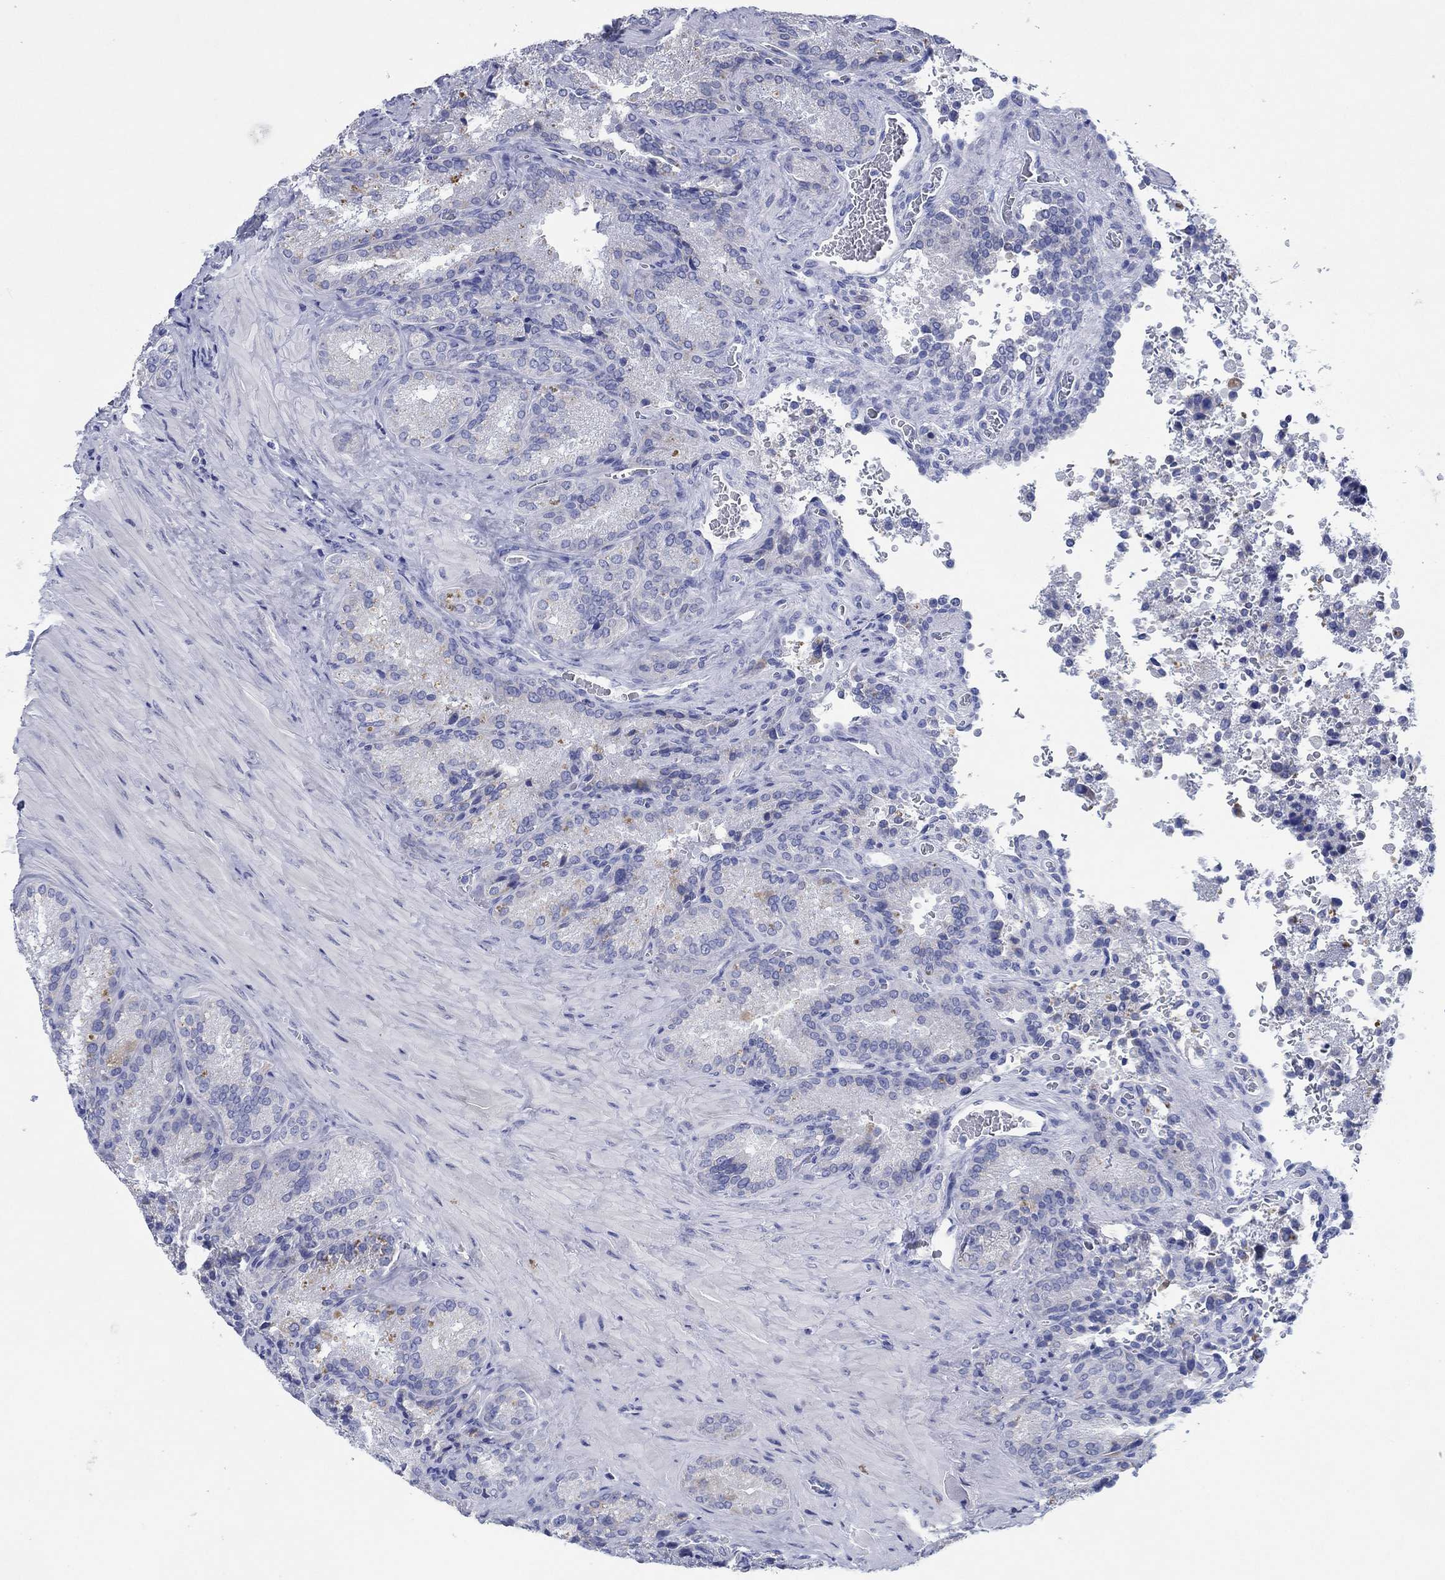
{"staining": {"intensity": "negative", "quantity": "none", "location": "none"}, "tissue": "seminal vesicle", "cell_type": "Glandular cells", "image_type": "normal", "snomed": [{"axis": "morphology", "description": "Normal tissue, NOS"}, {"axis": "topography", "description": "Seminal veicle"}], "caption": "The image shows no staining of glandular cells in normal seminal vesicle.", "gene": "HCRT", "patient": {"sex": "male", "age": 37}}